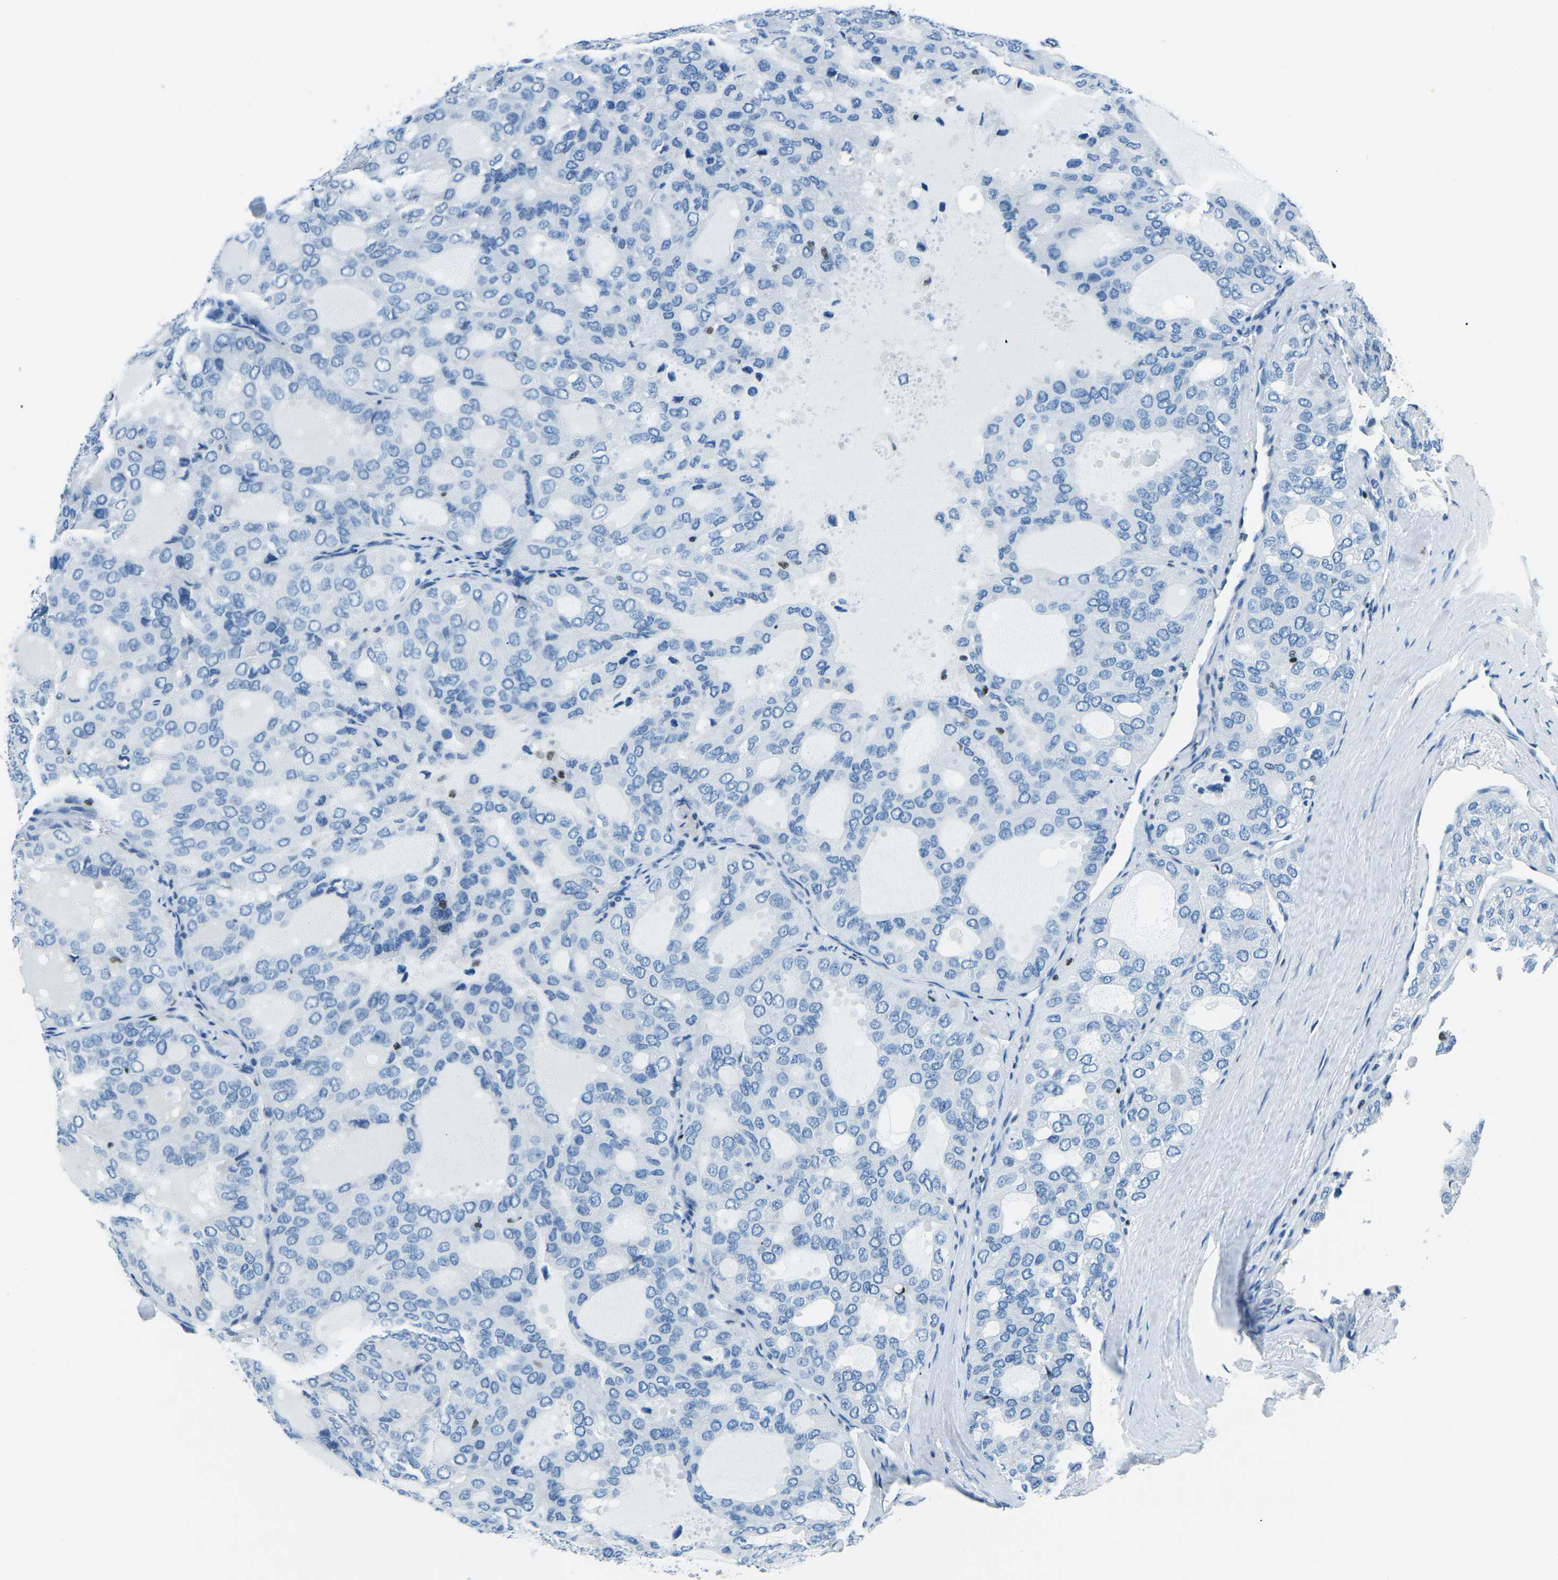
{"staining": {"intensity": "negative", "quantity": "none", "location": "none"}, "tissue": "thyroid cancer", "cell_type": "Tumor cells", "image_type": "cancer", "snomed": [{"axis": "morphology", "description": "Follicular adenoma carcinoma, NOS"}, {"axis": "topography", "description": "Thyroid gland"}], "caption": "Protein analysis of follicular adenoma carcinoma (thyroid) shows no significant positivity in tumor cells. The staining is performed using DAB (3,3'-diaminobenzidine) brown chromogen with nuclei counter-stained in using hematoxylin.", "gene": "CELF2", "patient": {"sex": "male", "age": 75}}